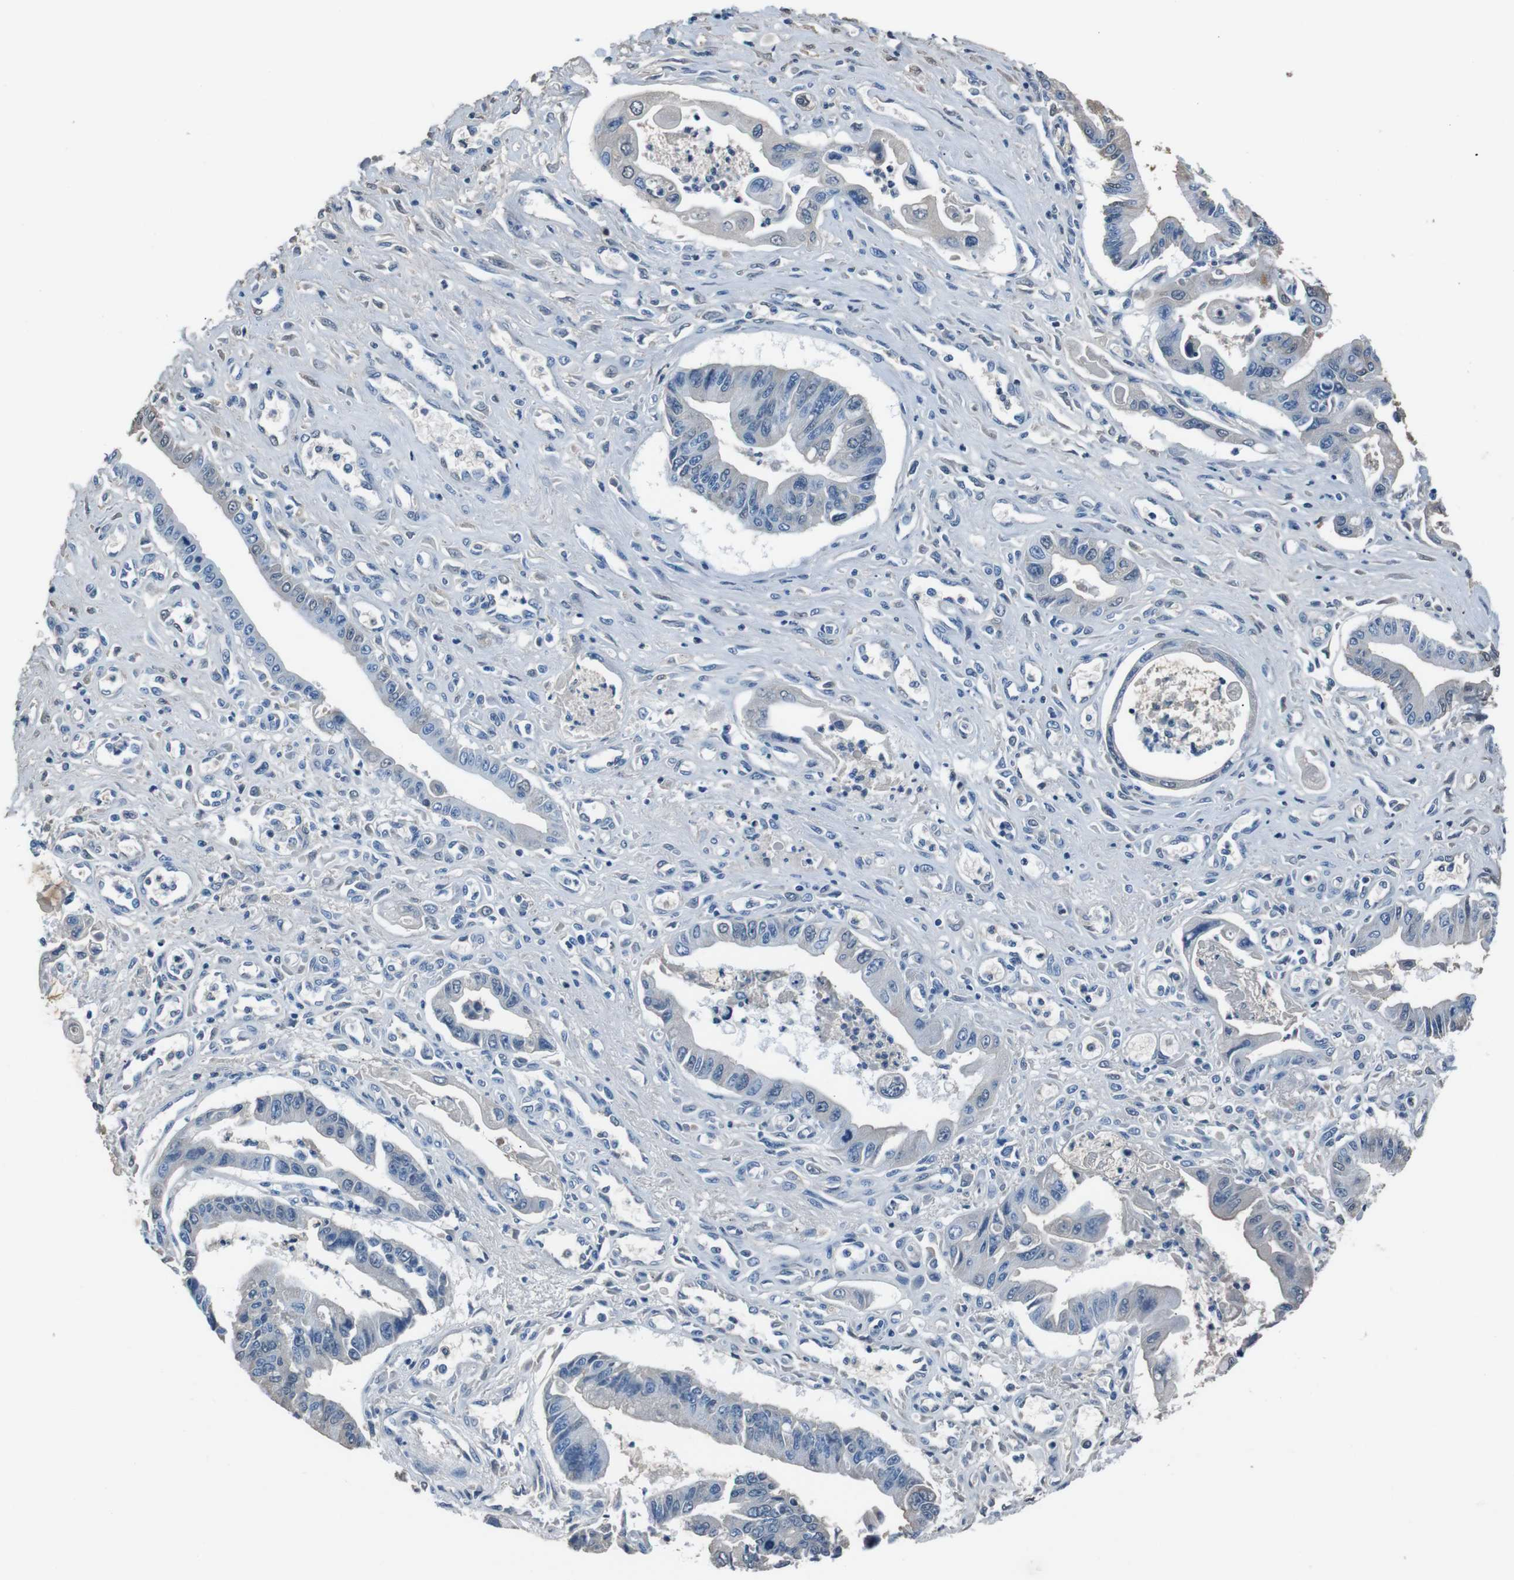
{"staining": {"intensity": "weak", "quantity": "<25%", "location": "cytoplasmic/membranous"}, "tissue": "pancreatic cancer", "cell_type": "Tumor cells", "image_type": "cancer", "snomed": [{"axis": "morphology", "description": "Adenocarcinoma, NOS"}, {"axis": "topography", "description": "Pancreas"}], "caption": "Tumor cells show no significant expression in pancreatic adenocarcinoma. (Brightfield microscopy of DAB IHC at high magnification).", "gene": "LEP", "patient": {"sex": "male", "age": 56}}